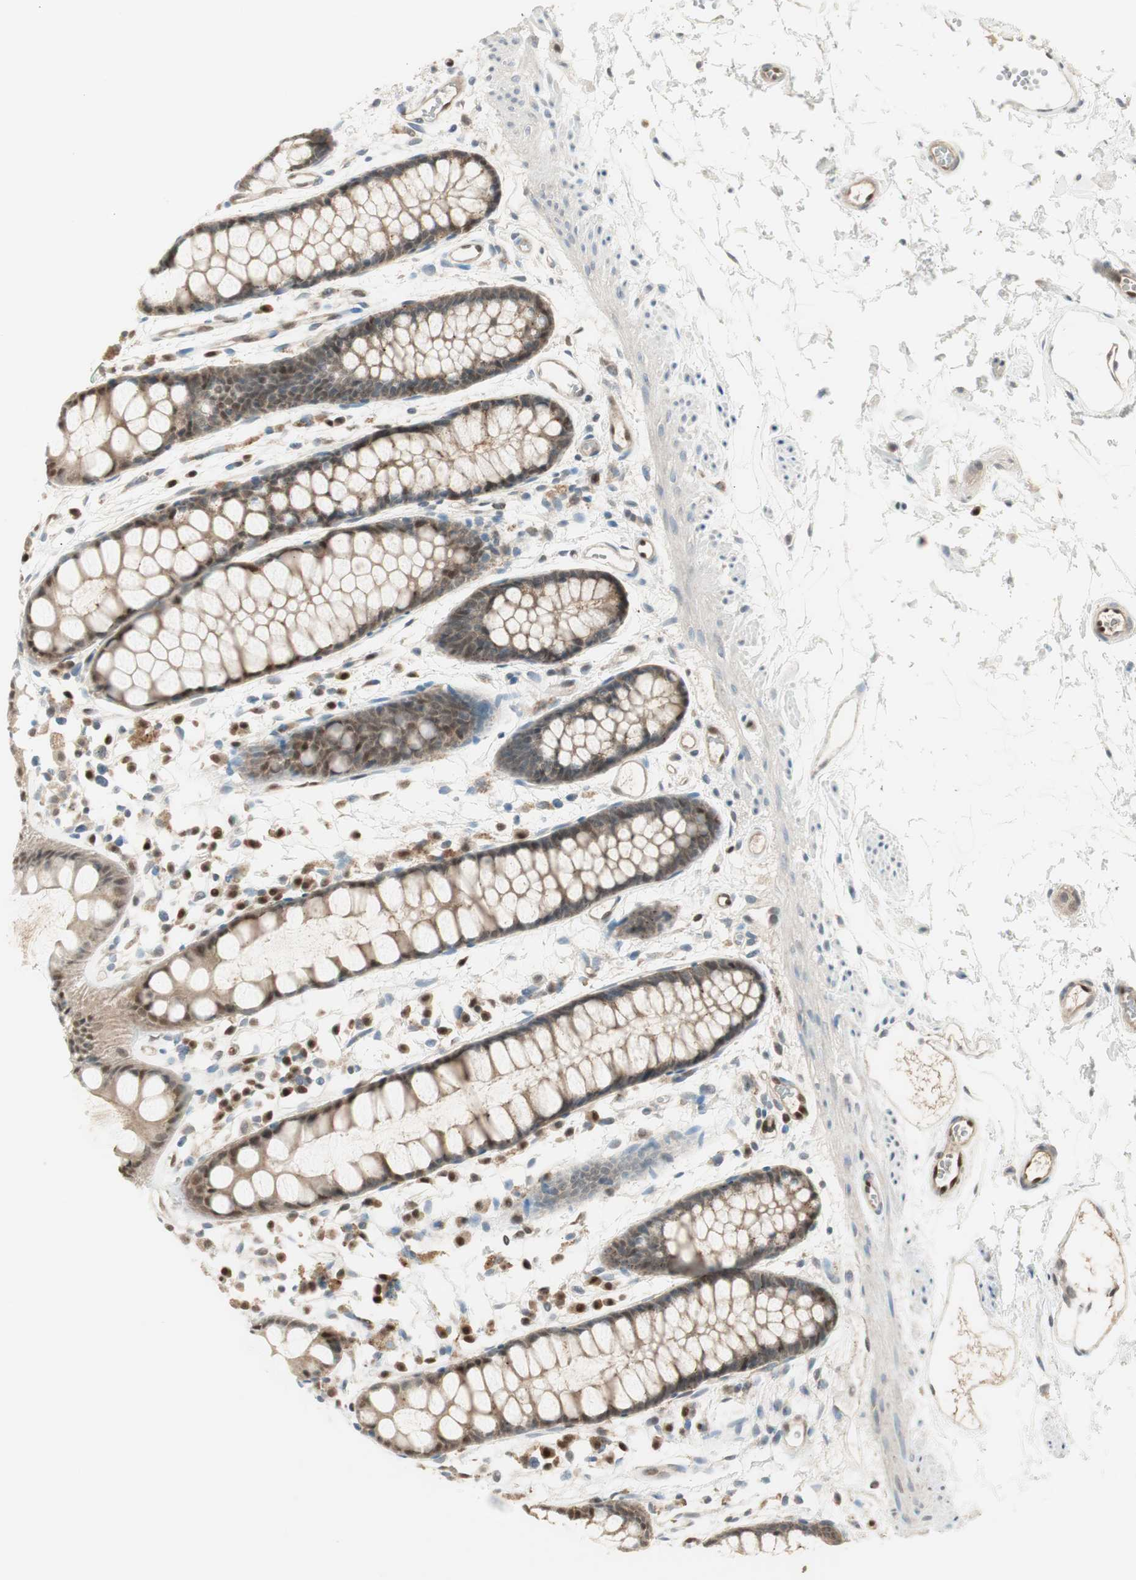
{"staining": {"intensity": "moderate", "quantity": ">75%", "location": "nuclear"}, "tissue": "rectum", "cell_type": "Glandular cells", "image_type": "normal", "snomed": [{"axis": "morphology", "description": "Normal tissue, NOS"}, {"axis": "topography", "description": "Rectum"}], "caption": "This is a histology image of immunohistochemistry staining of benign rectum, which shows moderate staining in the nuclear of glandular cells.", "gene": "LTA4H", "patient": {"sex": "female", "age": 66}}